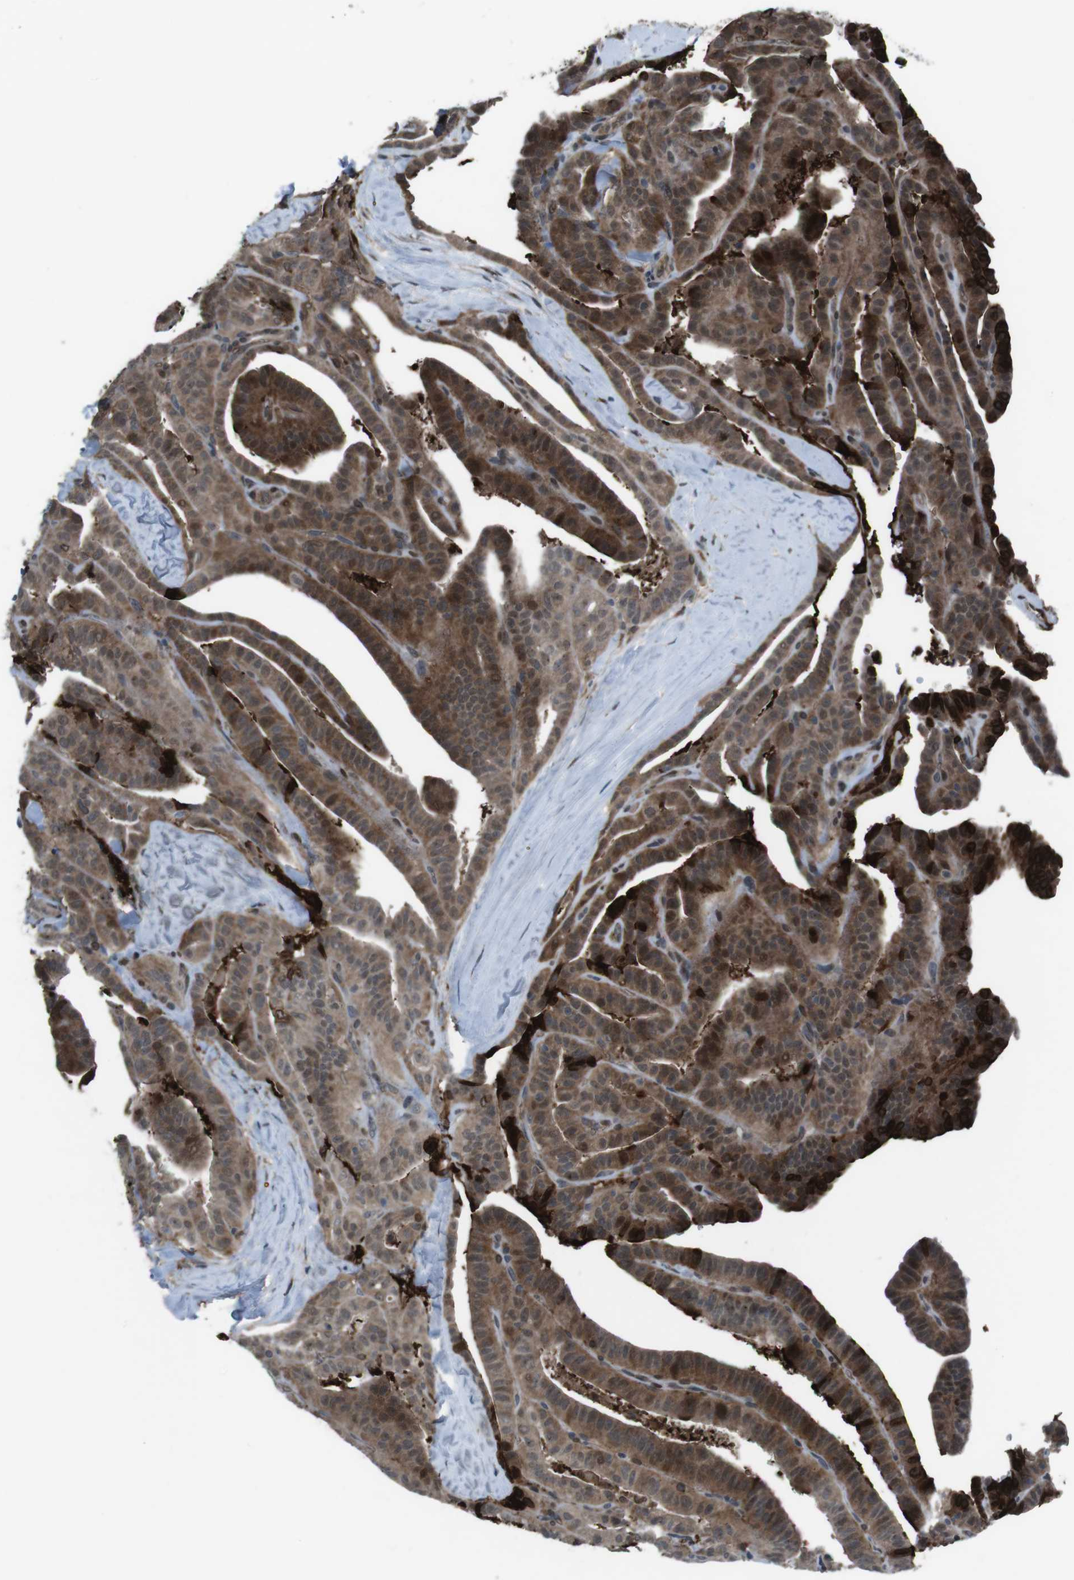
{"staining": {"intensity": "moderate", "quantity": ">75%", "location": "cytoplasmic/membranous"}, "tissue": "thyroid cancer", "cell_type": "Tumor cells", "image_type": "cancer", "snomed": [{"axis": "morphology", "description": "Papillary adenocarcinoma, NOS"}, {"axis": "topography", "description": "Thyroid gland"}], "caption": "Protein staining displays moderate cytoplasmic/membranous expression in approximately >75% of tumor cells in thyroid cancer (papillary adenocarcinoma).", "gene": "GDF10", "patient": {"sex": "male", "age": 77}}